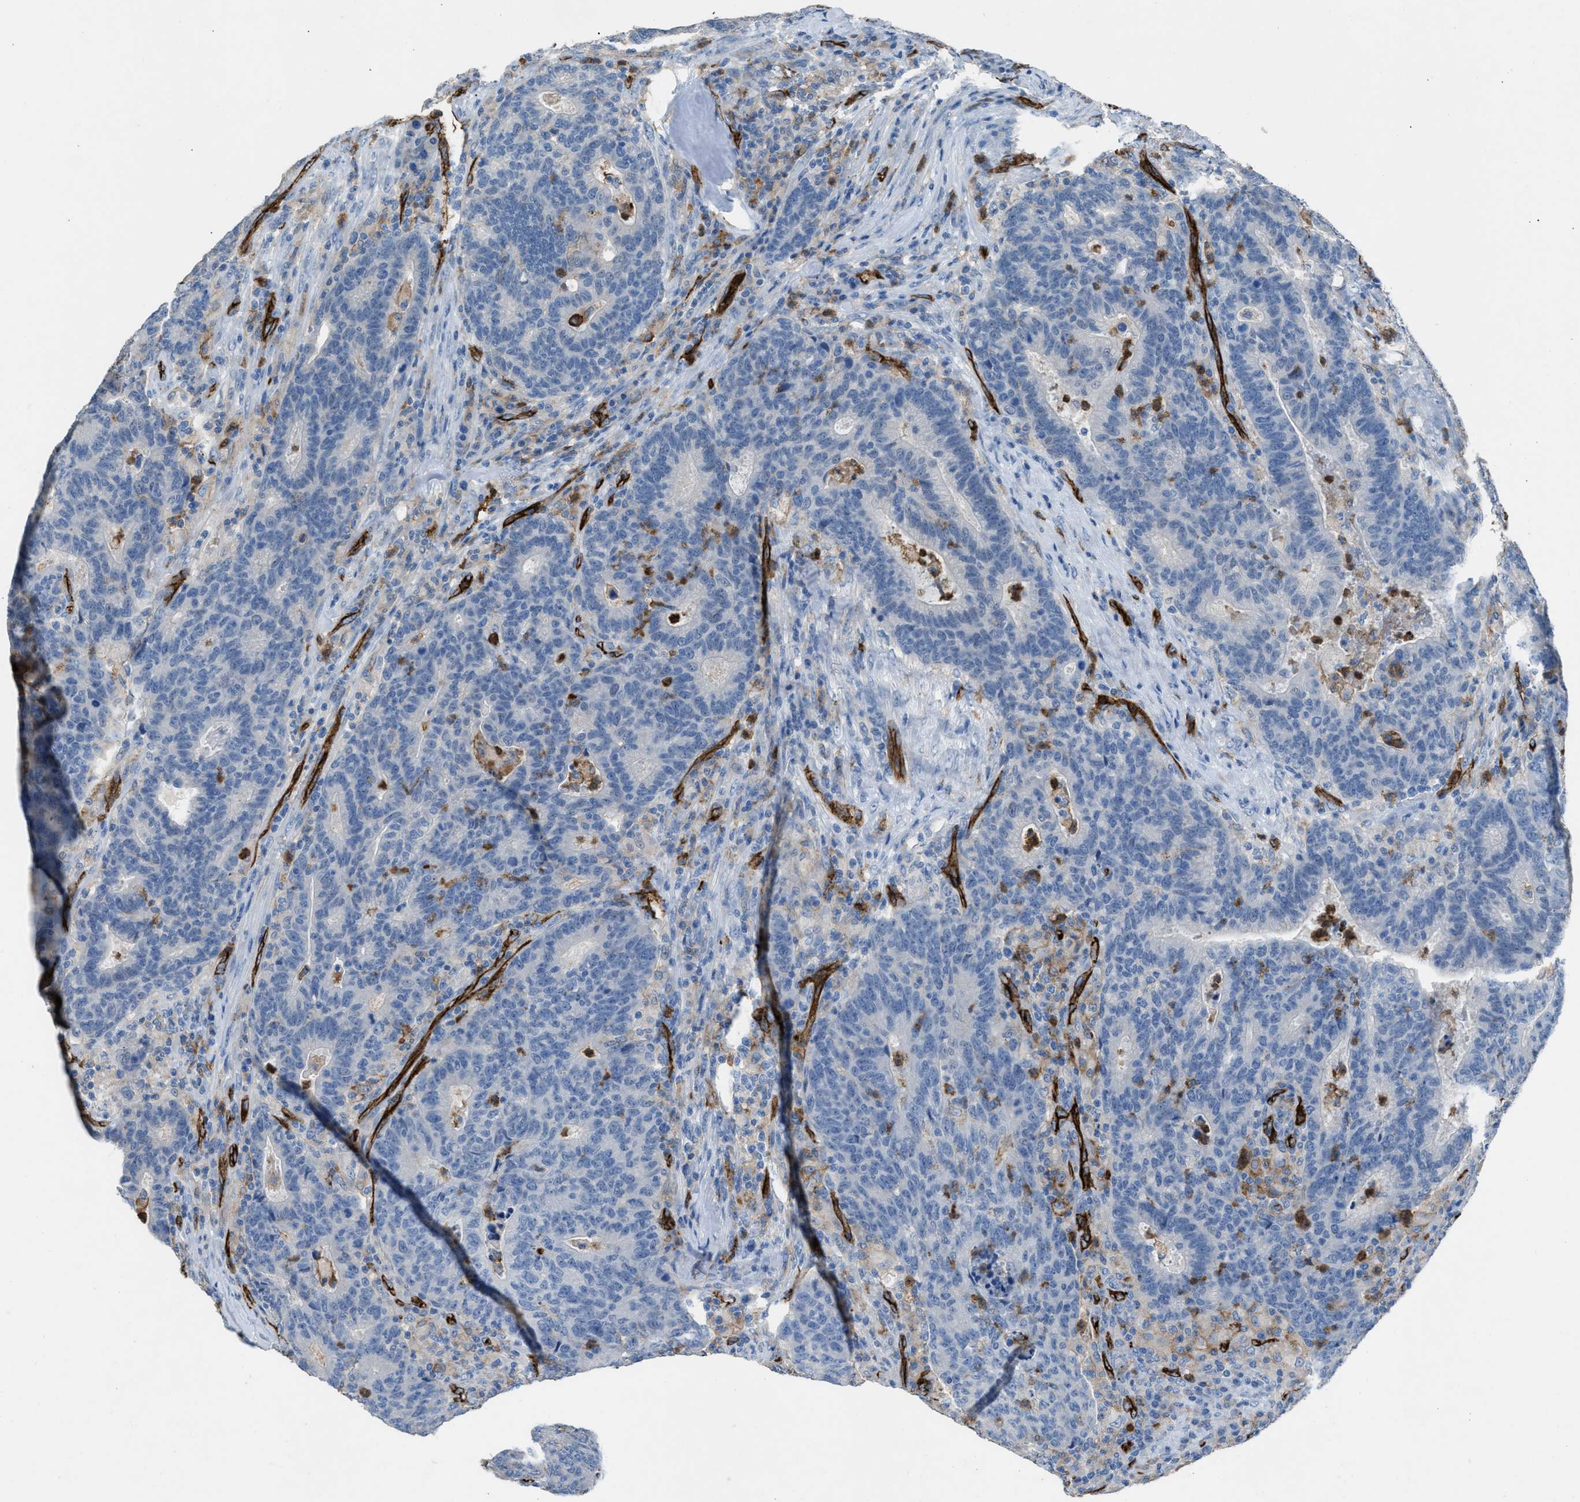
{"staining": {"intensity": "negative", "quantity": "none", "location": "none"}, "tissue": "colorectal cancer", "cell_type": "Tumor cells", "image_type": "cancer", "snomed": [{"axis": "morphology", "description": "Adenocarcinoma, NOS"}, {"axis": "topography", "description": "Colon"}], "caption": "Tumor cells show no significant expression in colorectal cancer (adenocarcinoma). The staining is performed using DAB brown chromogen with nuclei counter-stained in using hematoxylin.", "gene": "DYSF", "patient": {"sex": "female", "age": 75}}